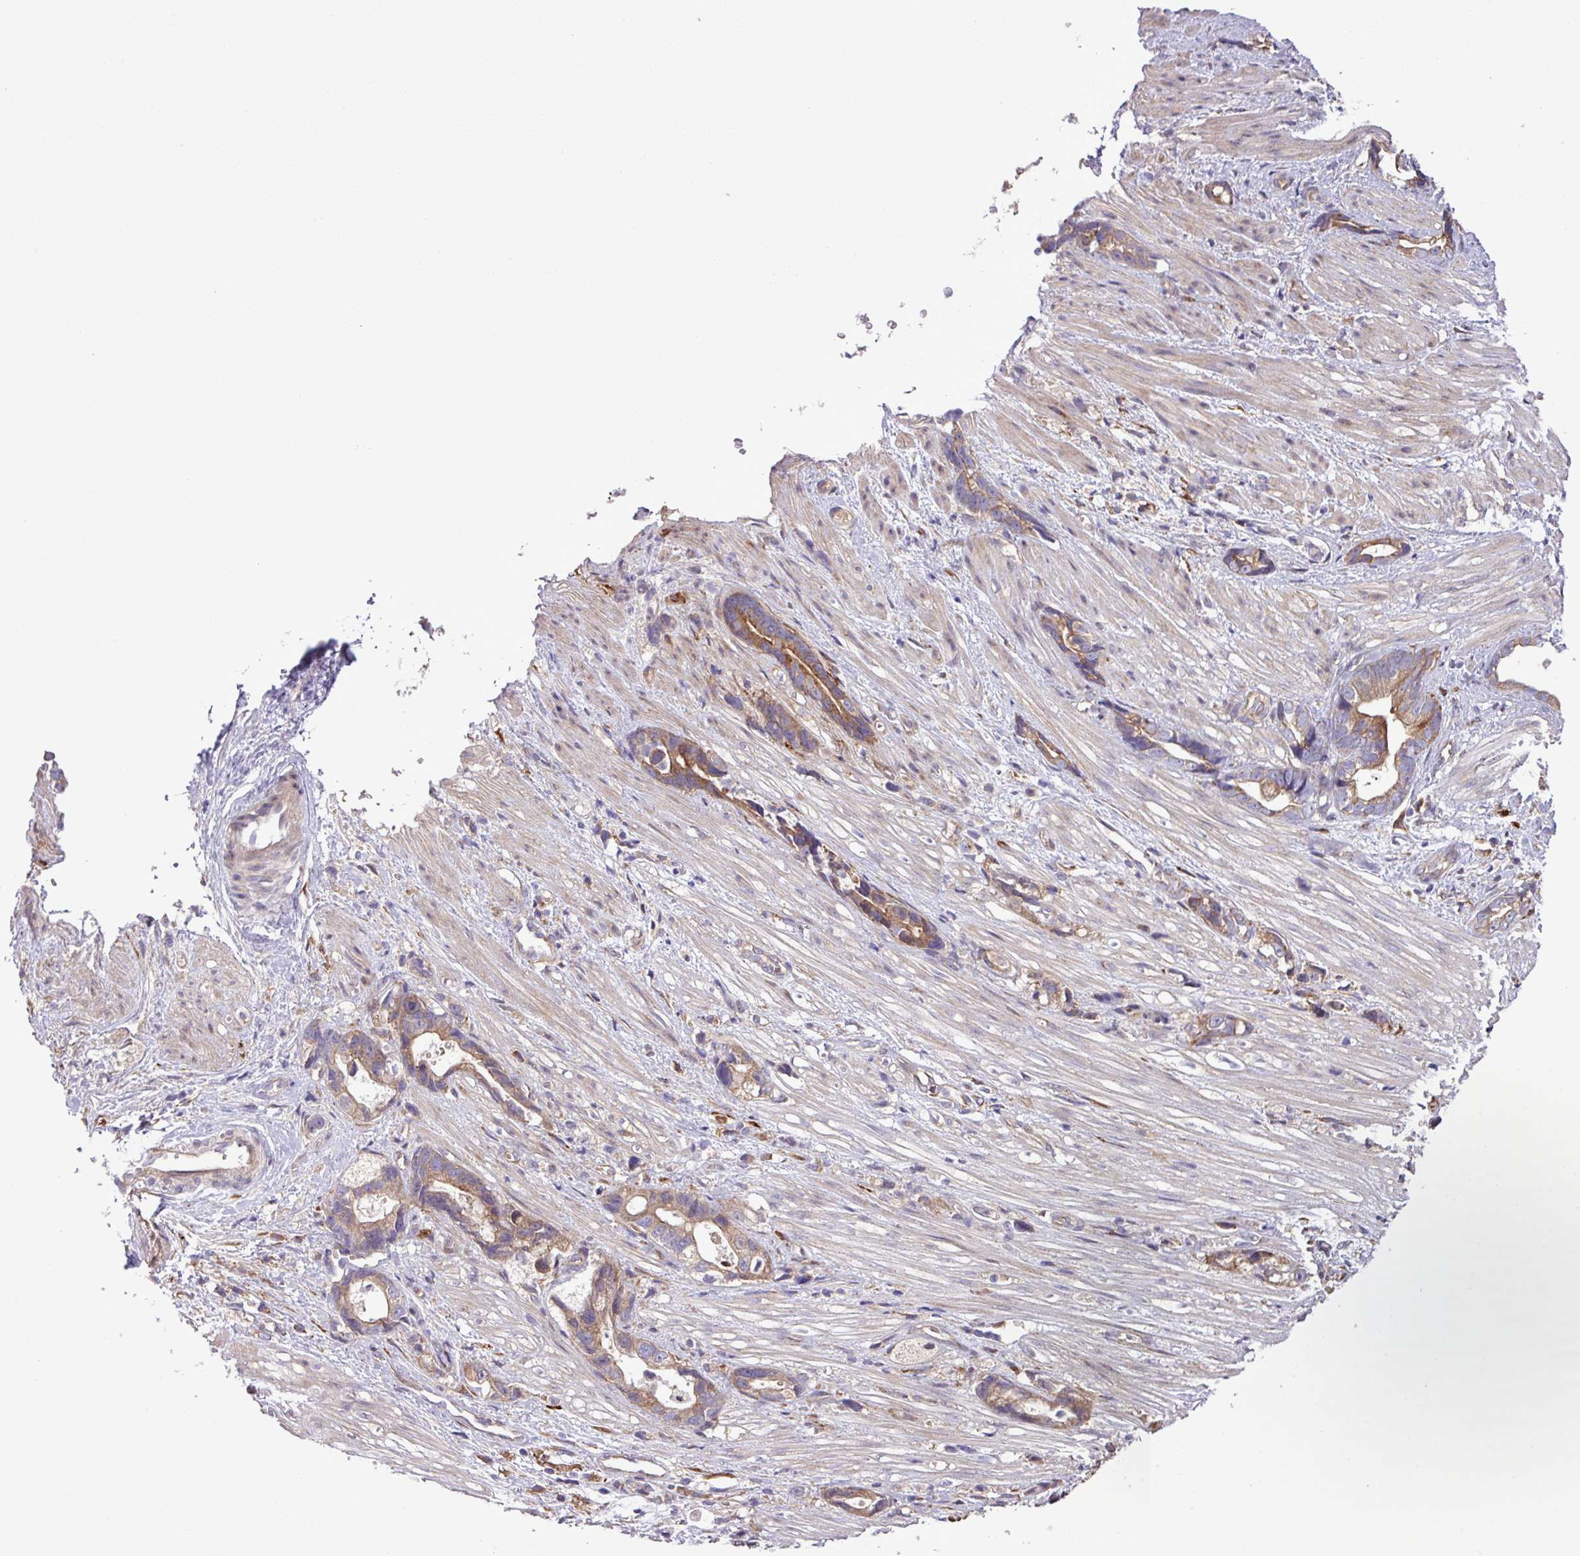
{"staining": {"intensity": "moderate", "quantity": "25%-75%", "location": "cytoplasmic/membranous"}, "tissue": "stomach cancer", "cell_type": "Tumor cells", "image_type": "cancer", "snomed": [{"axis": "morphology", "description": "Adenocarcinoma, NOS"}, {"axis": "topography", "description": "Stomach"}], "caption": "Stomach cancer (adenocarcinoma) stained with a protein marker exhibits moderate staining in tumor cells.", "gene": "MEGF6", "patient": {"sex": "male", "age": 55}}